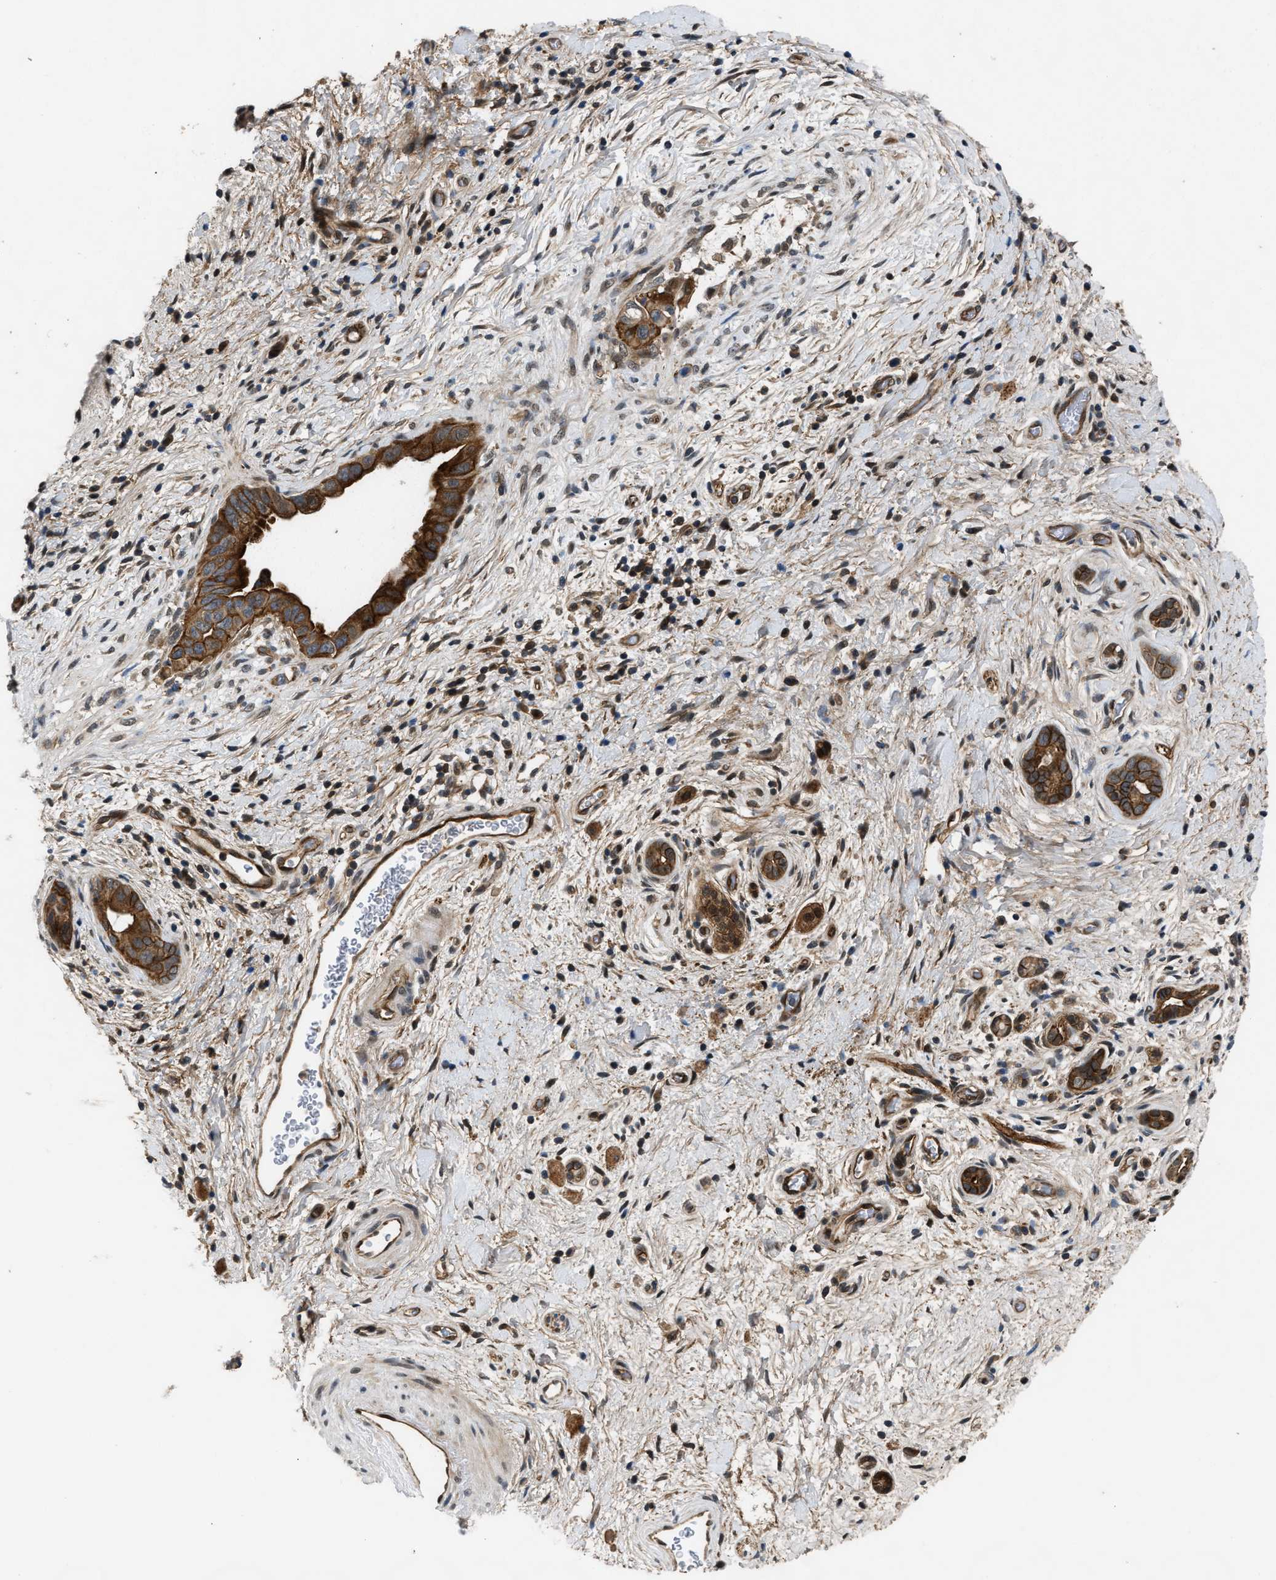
{"staining": {"intensity": "strong", "quantity": ">75%", "location": "cytoplasmic/membranous"}, "tissue": "pancreatic cancer", "cell_type": "Tumor cells", "image_type": "cancer", "snomed": [{"axis": "morphology", "description": "Adenocarcinoma, NOS"}, {"axis": "topography", "description": "Pancreas"}], "caption": "Immunohistochemical staining of human pancreatic adenocarcinoma displays strong cytoplasmic/membranous protein staining in about >75% of tumor cells. (DAB (3,3'-diaminobenzidine) IHC, brown staining for protein, blue staining for nuclei).", "gene": "COPS2", "patient": {"sex": "male", "age": 55}}